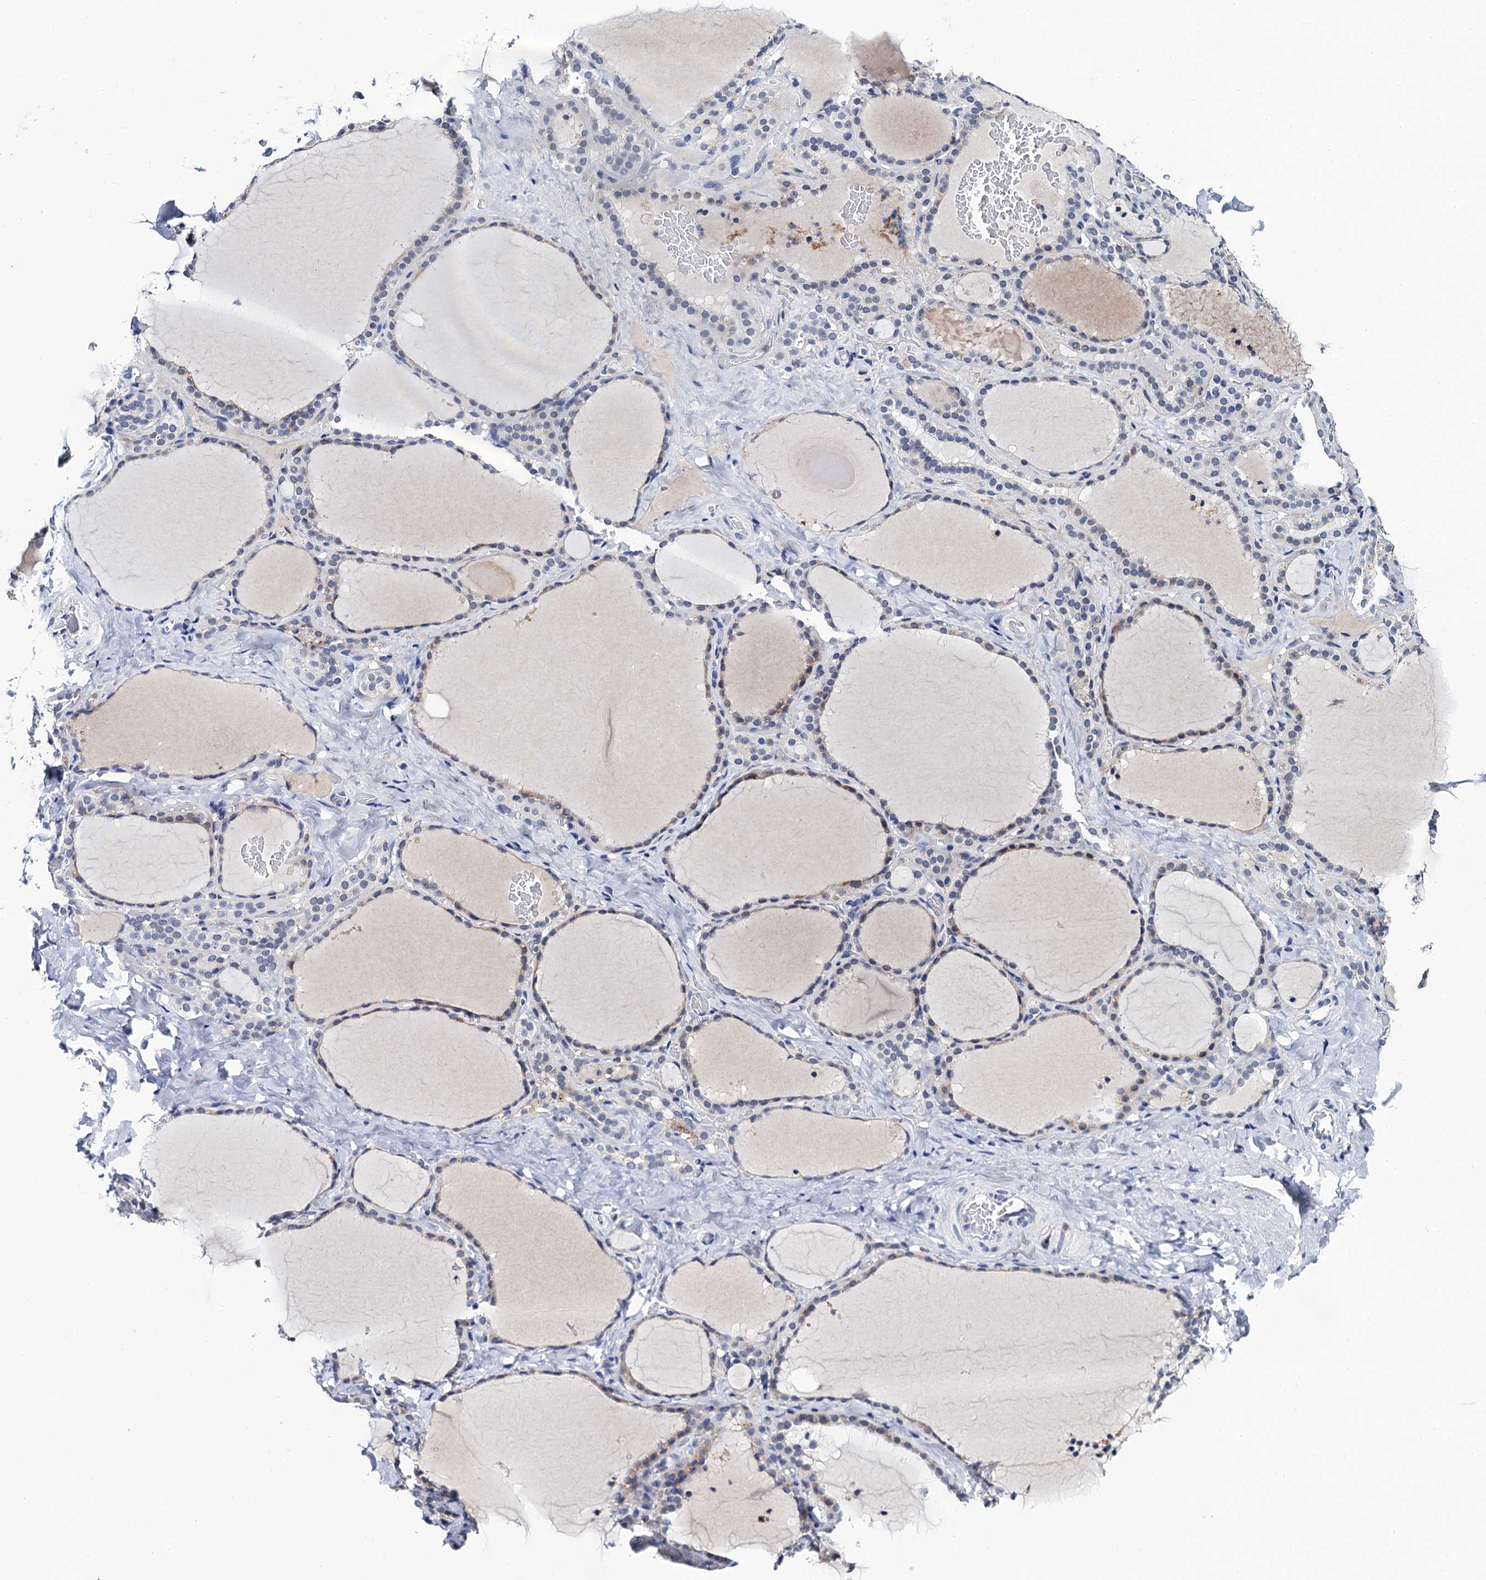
{"staining": {"intensity": "weak", "quantity": "25%-75%", "location": "cytoplasmic/membranous"}, "tissue": "thyroid gland", "cell_type": "Glandular cells", "image_type": "normal", "snomed": [{"axis": "morphology", "description": "Normal tissue, NOS"}, {"axis": "topography", "description": "Thyroid gland"}], "caption": "DAB immunohistochemical staining of normal thyroid gland shows weak cytoplasmic/membranous protein staining in about 25%-75% of glandular cells.", "gene": "SLC7A10", "patient": {"sex": "female", "age": 22}}